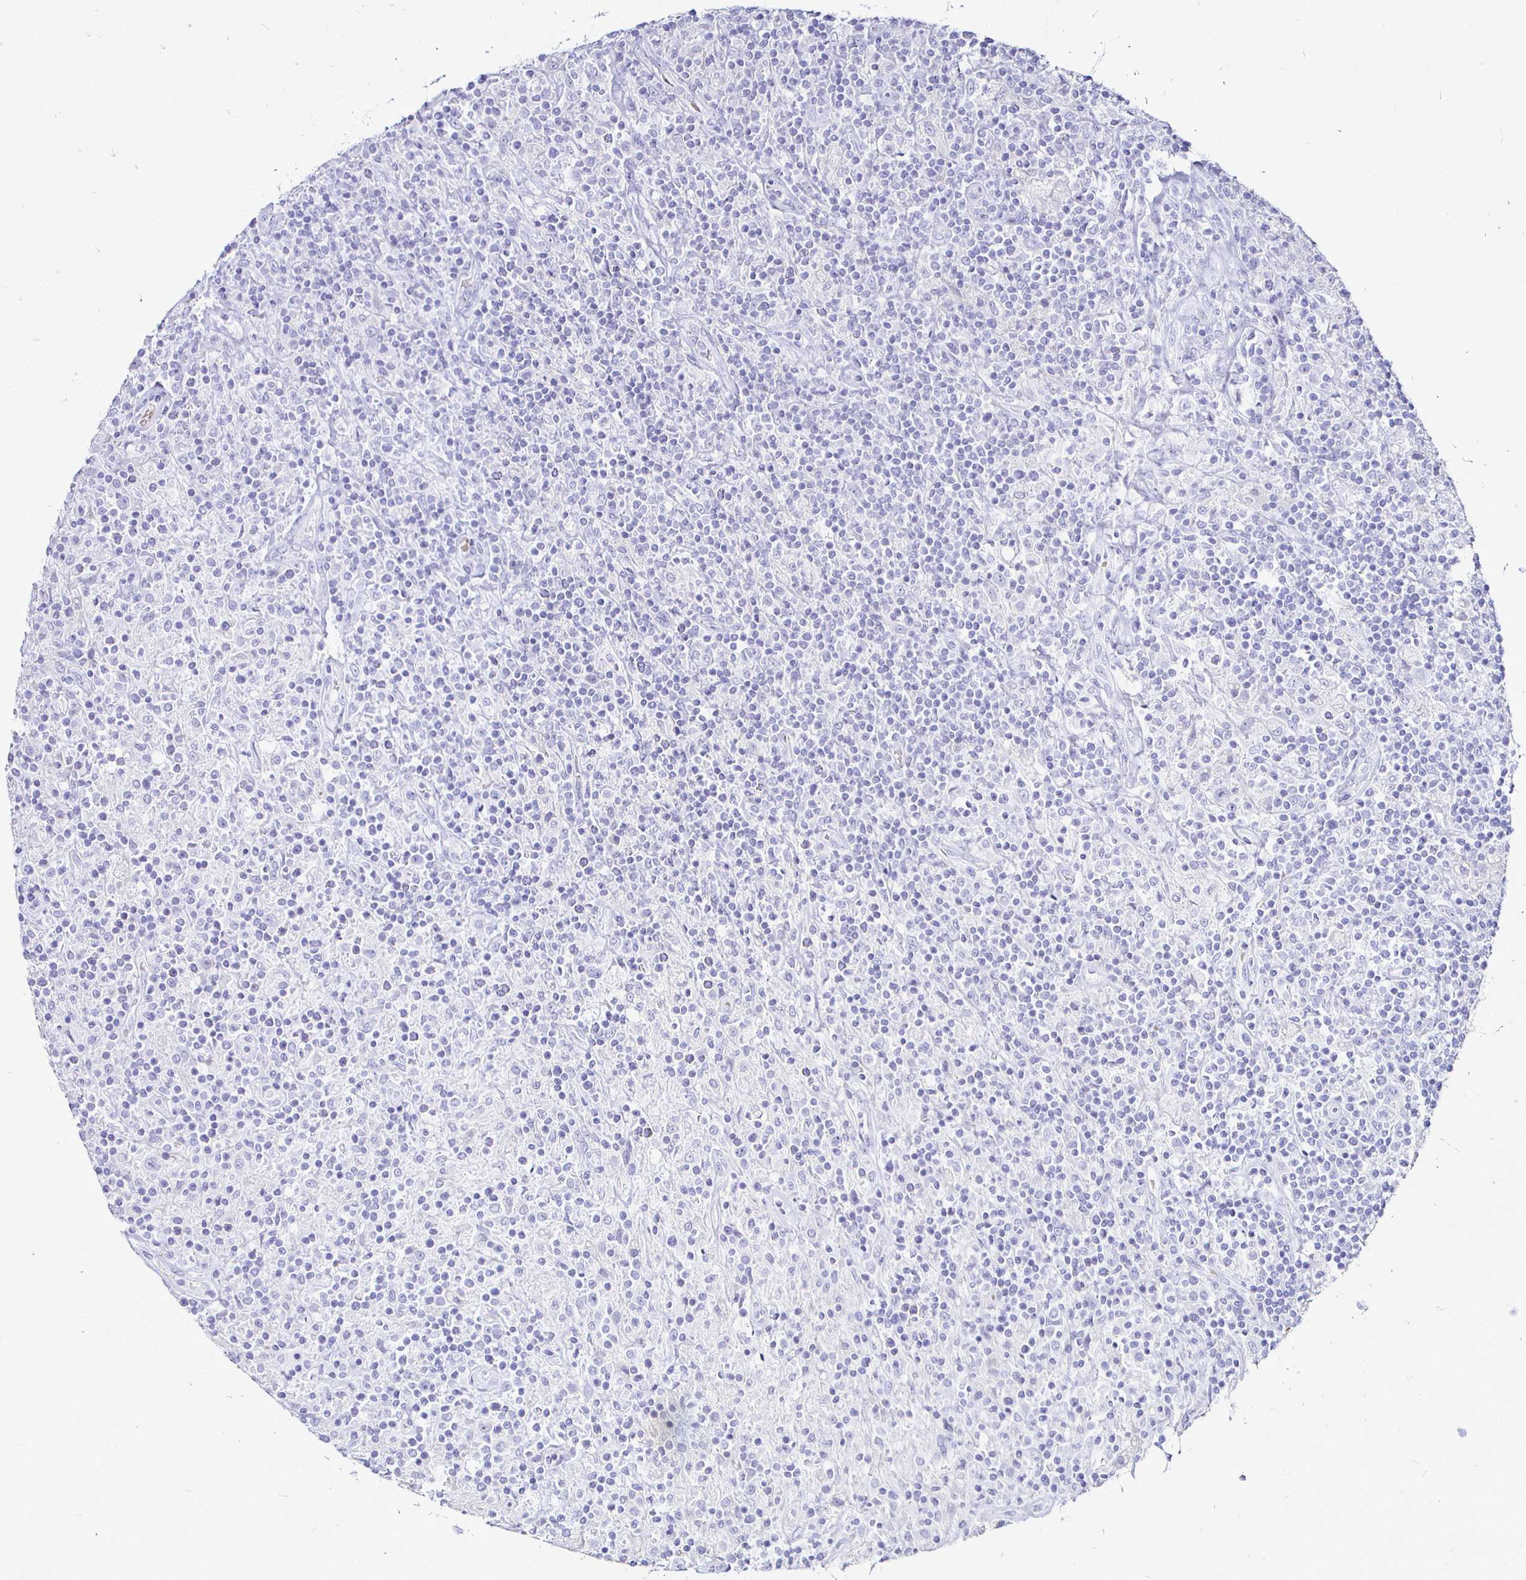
{"staining": {"intensity": "negative", "quantity": "none", "location": "none"}, "tissue": "lymphoma", "cell_type": "Tumor cells", "image_type": "cancer", "snomed": [{"axis": "morphology", "description": "Hodgkin's disease, NOS"}, {"axis": "topography", "description": "Lymph node"}], "caption": "Lymphoma was stained to show a protein in brown. There is no significant expression in tumor cells. Brightfield microscopy of immunohistochemistry (IHC) stained with DAB (3,3'-diaminobenzidine) (brown) and hematoxylin (blue), captured at high magnification.", "gene": "IRGC", "patient": {"sex": "male", "age": 70}}